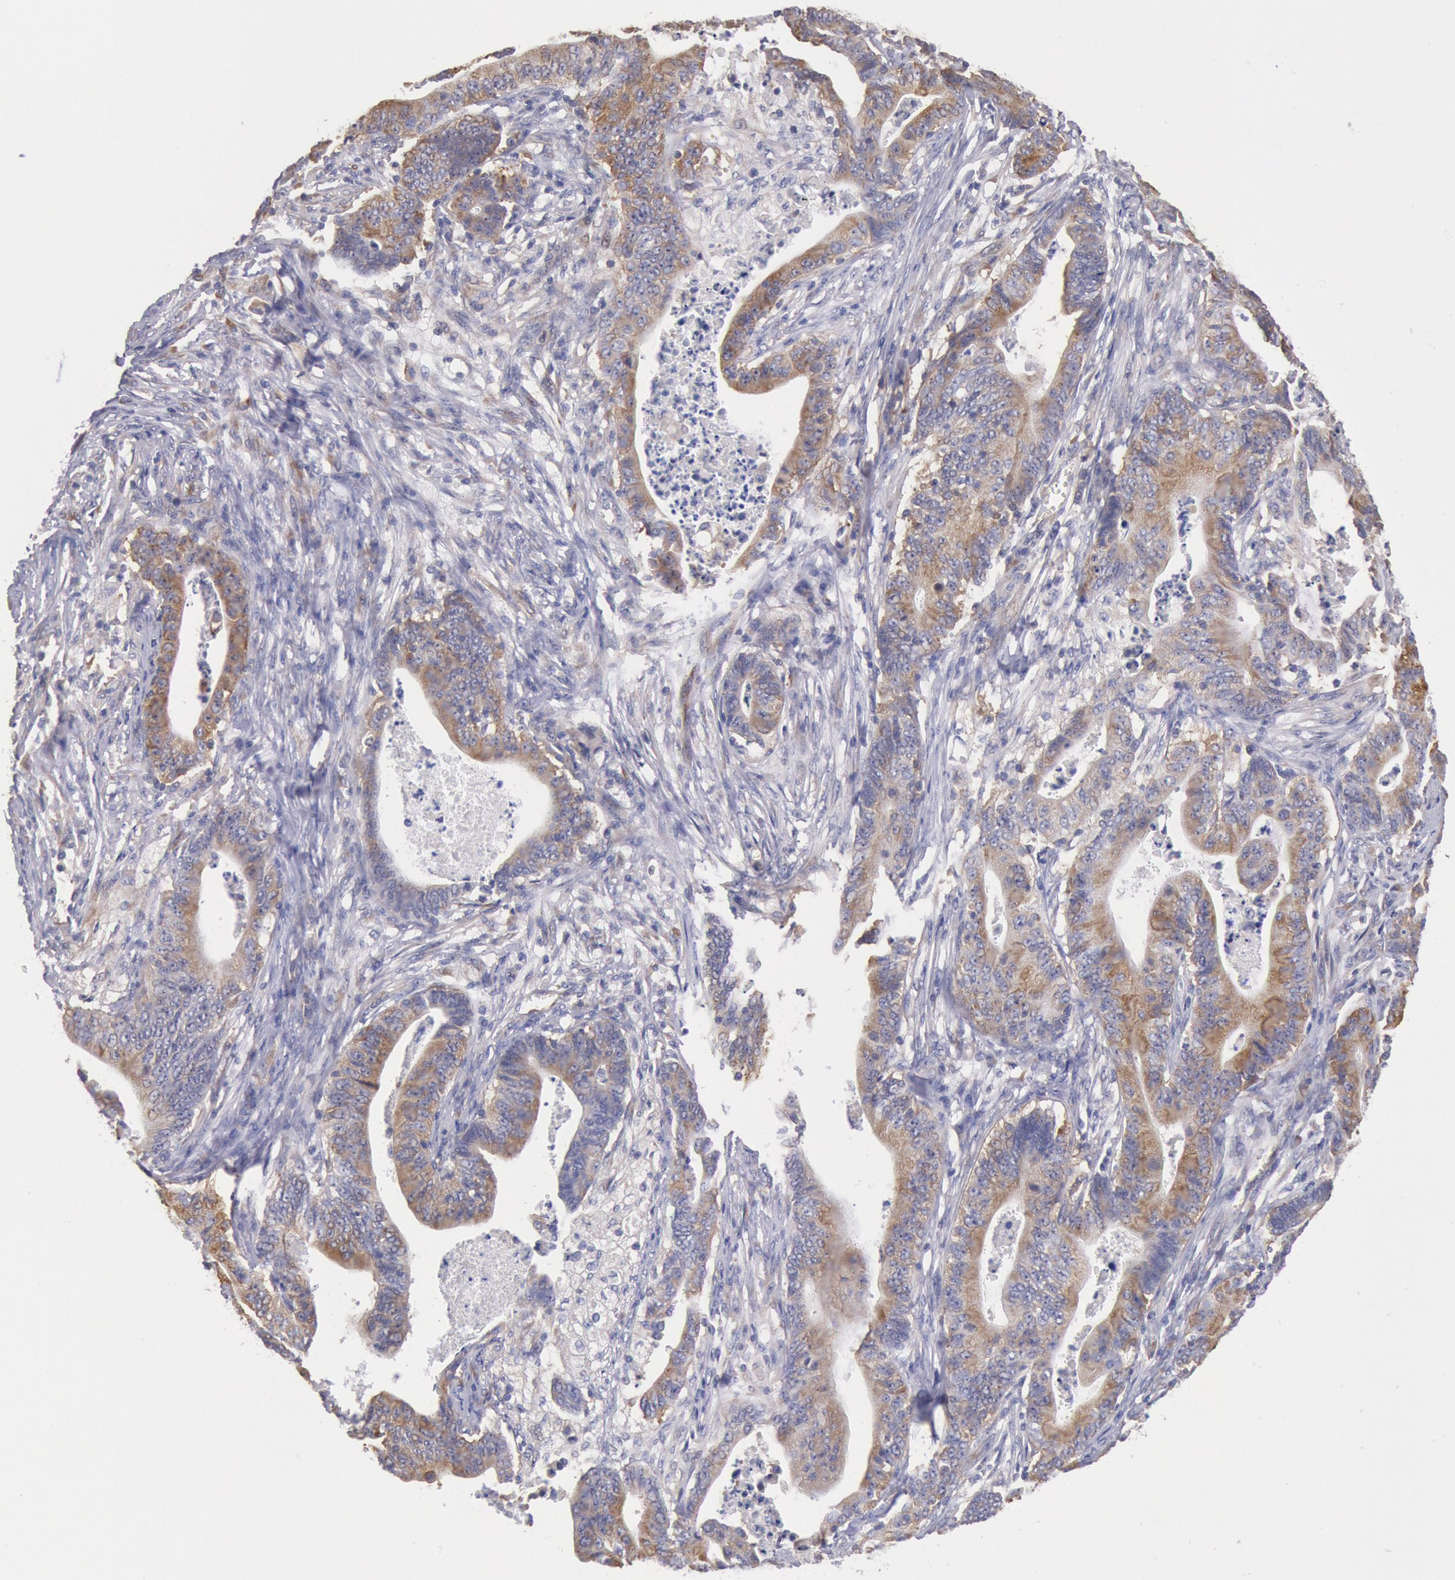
{"staining": {"intensity": "moderate", "quantity": ">75%", "location": "cytoplasmic/membranous"}, "tissue": "stomach cancer", "cell_type": "Tumor cells", "image_type": "cancer", "snomed": [{"axis": "morphology", "description": "Adenocarcinoma, NOS"}, {"axis": "topography", "description": "Stomach, lower"}], "caption": "A micrograph showing moderate cytoplasmic/membranous expression in about >75% of tumor cells in adenocarcinoma (stomach), as visualized by brown immunohistochemical staining.", "gene": "DRG1", "patient": {"sex": "female", "age": 86}}